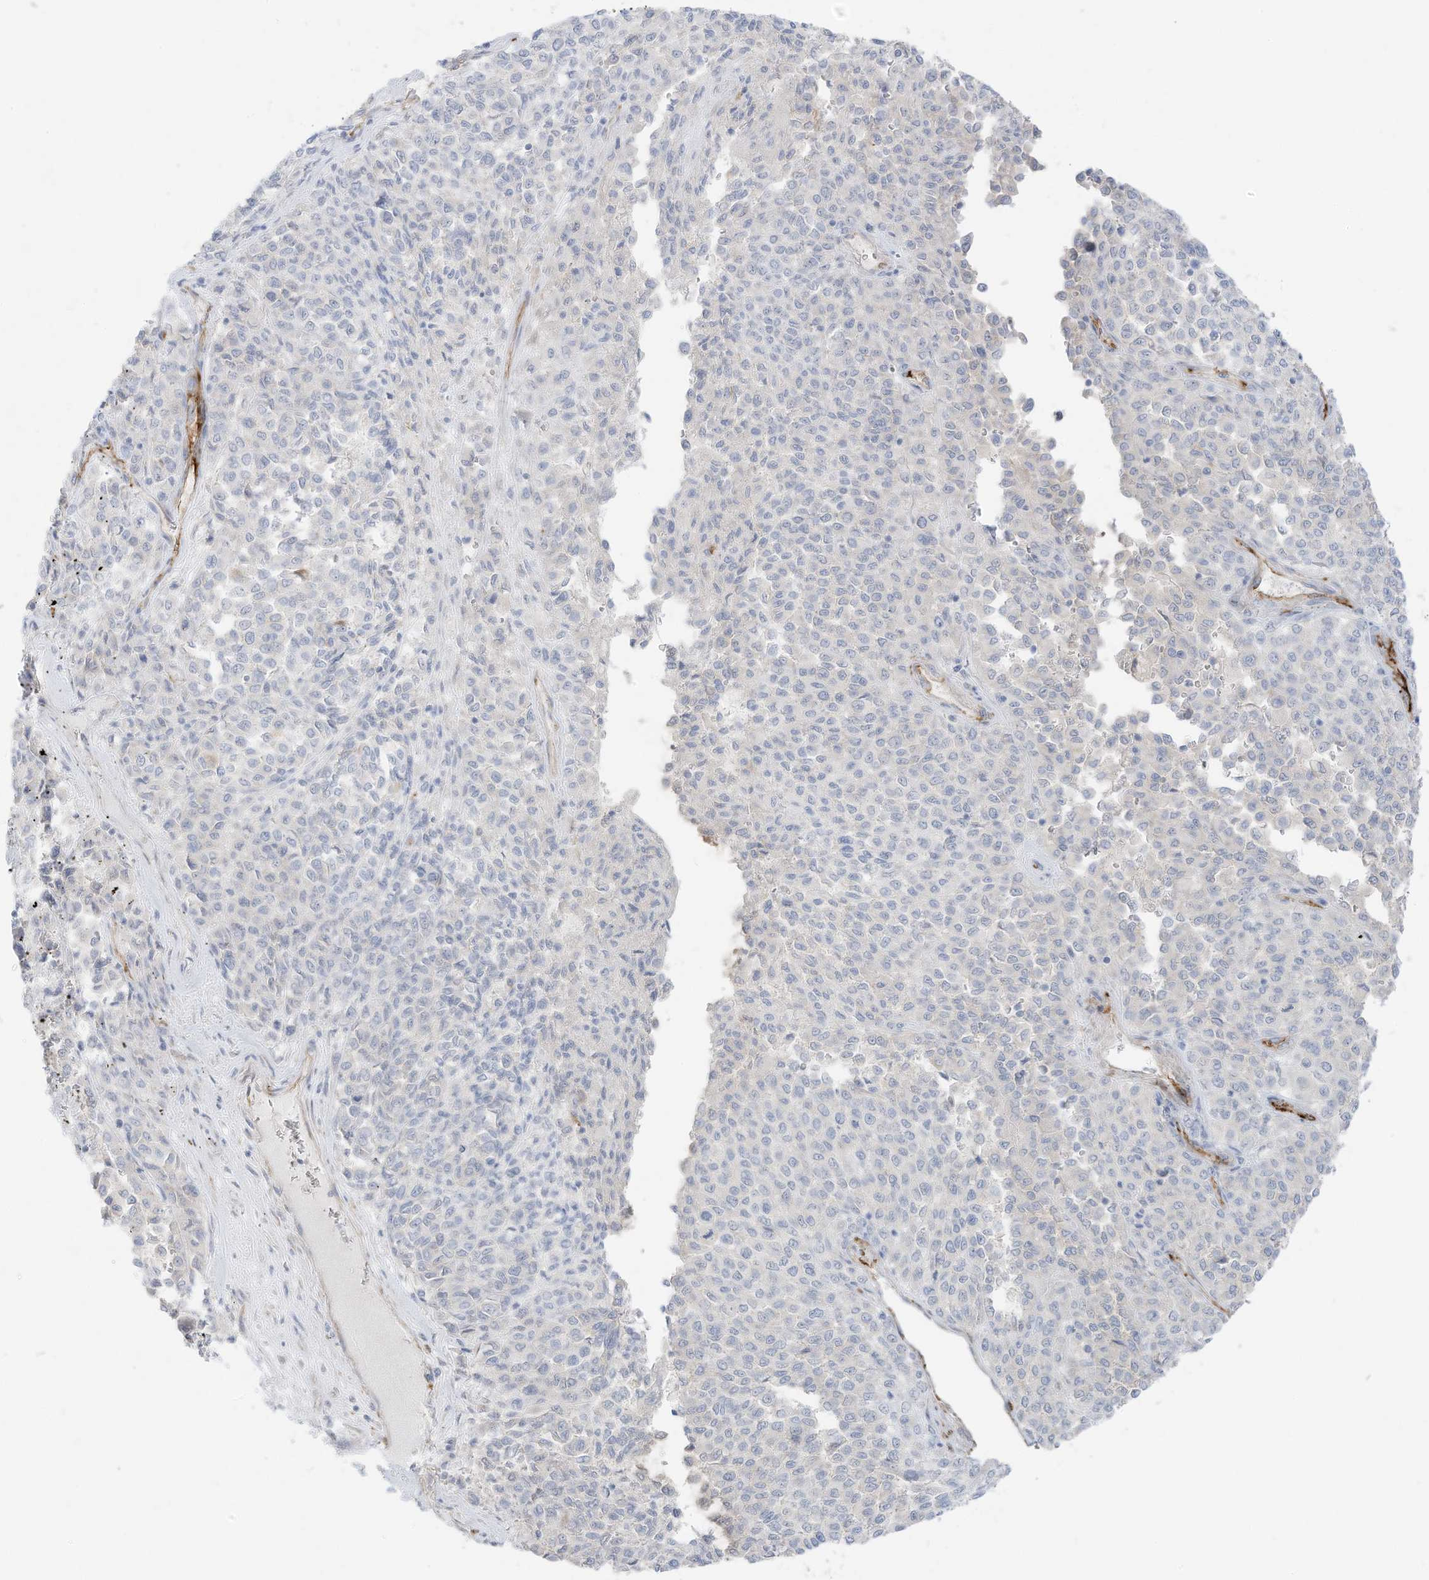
{"staining": {"intensity": "negative", "quantity": "none", "location": "none"}, "tissue": "melanoma", "cell_type": "Tumor cells", "image_type": "cancer", "snomed": [{"axis": "morphology", "description": "Malignant melanoma, Metastatic site"}, {"axis": "topography", "description": "Pancreas"}], "caption": "IHC histopathology image of human melanoma stained for a protein (brown), which demonstrates no positivity in tumor cells.", "gene": "C11orf87", "patient": {"sex": "female", "age": 30}}